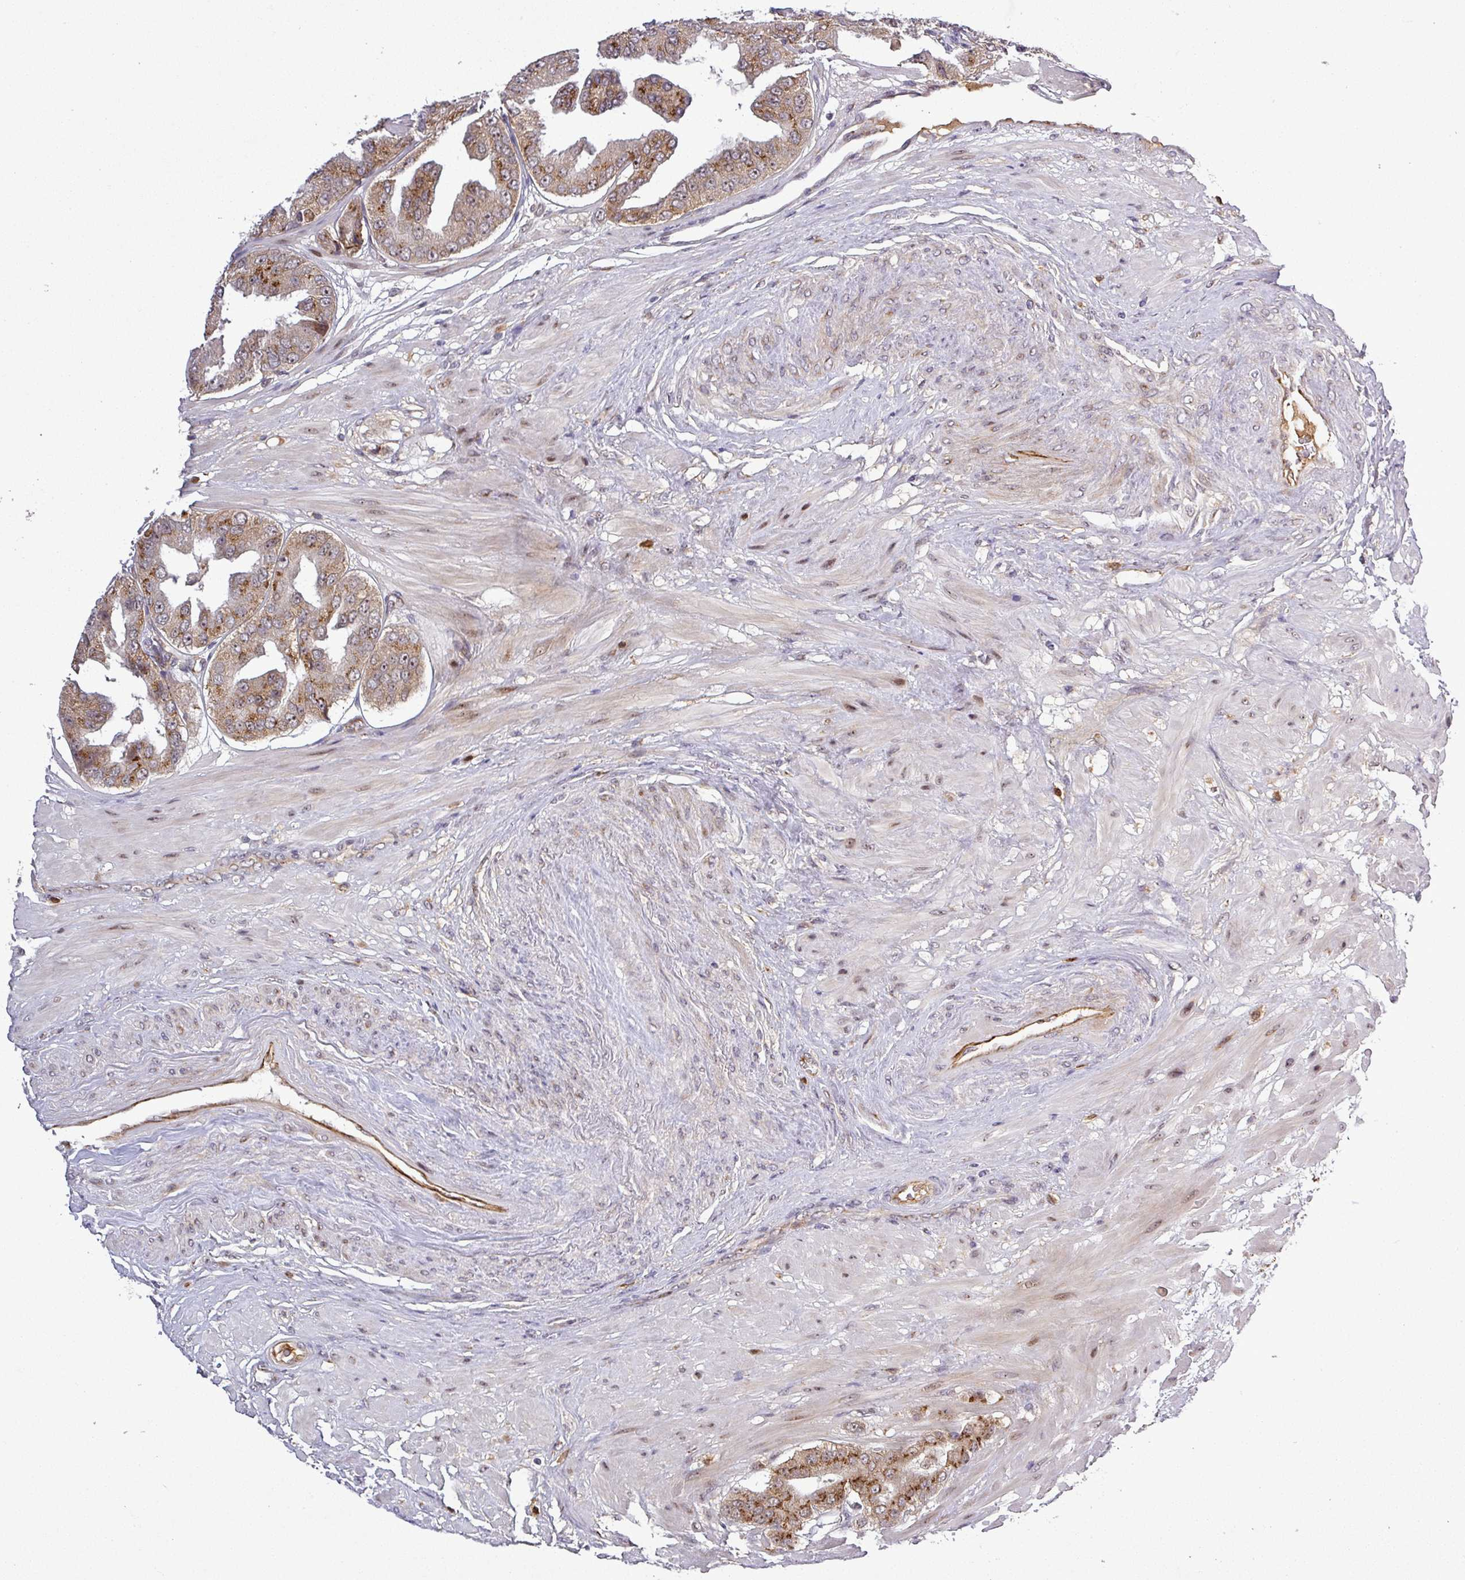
{"staining": {"intensity": "moderate", "quantity": ">75%", "location": "cytoplasmic/membranous"}, "tissue": "prostate cancer", "cell_type": "Tumor cells", "image_type": "cancer", "snomed": [{"axis": "morphology", "description": "Adenocarcinoma, High grade"}, {"axis": "topography", "description": "Prostate"}], "caption": "A brown stain labels moderate cytoplasmic/membranous expression of a protein in human prostate high-grade adenocarcinoma tumor cells.", "gene": "PCDH1", "patient": {"sex": "male", "age": 63}}